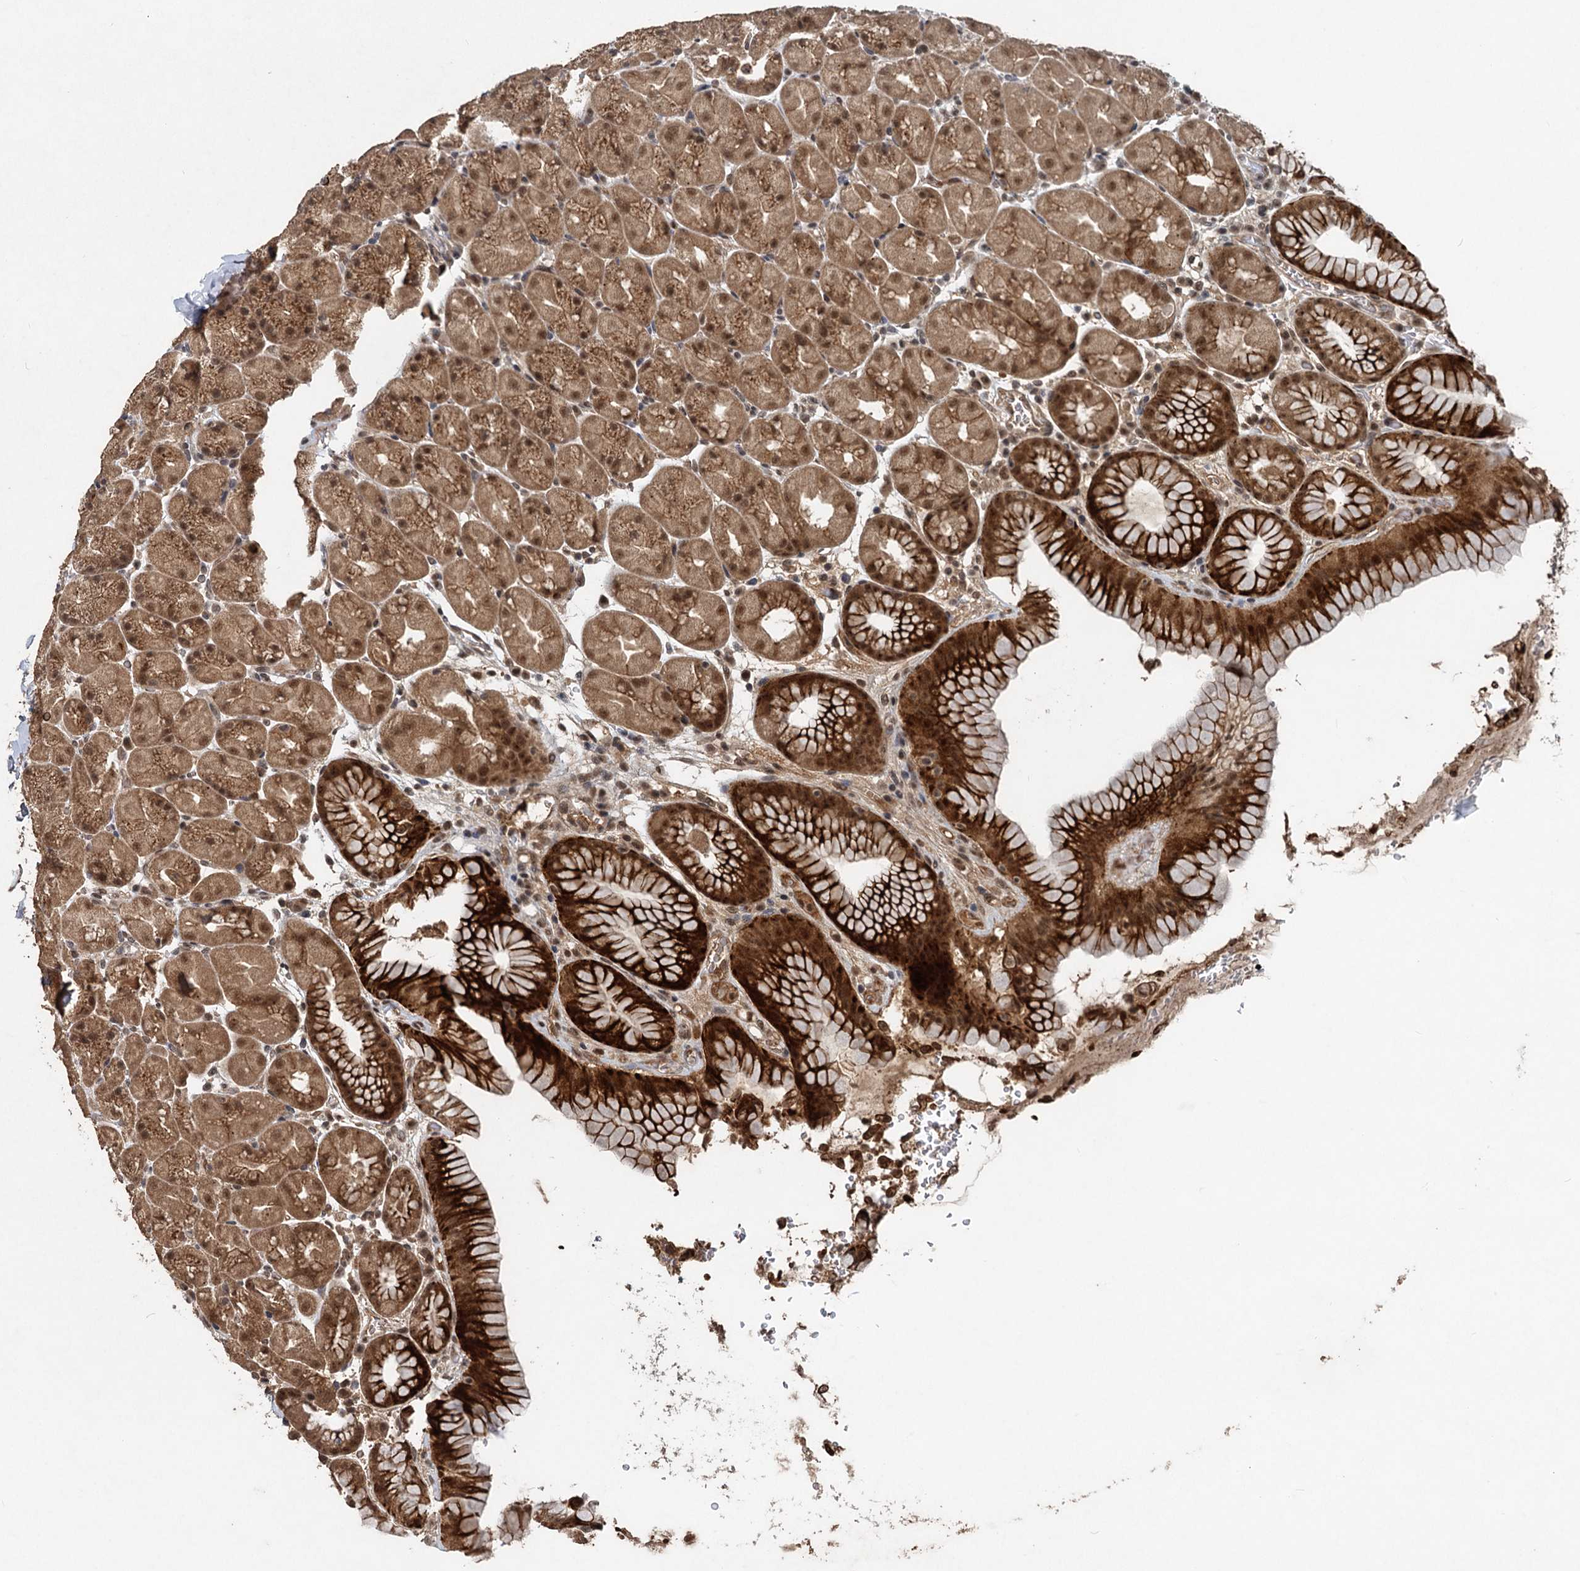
{"staining": {"intensity": "strong", "quantity": ">75%", "location": "cytoplasmic/membranous,nuclear"}, "tissue": "stomach", "cell_type": "Glandular cells", "image_type": "normal", "snomed": [{"axis": "morphology", "description": "Normal tissue, NOS"}, {"axis": "topography", "description": "Stomach, upper"}, {"axis": "topography", "description": "Stomach, lower"}], "caption": "A high amount of strong cytoplasmic/membranous,nuclear staining is appreciated in about >75% of glandular cells in normal stomach.", "gene": "RITA1", "patient": {"sex": "male", "age": 67}}